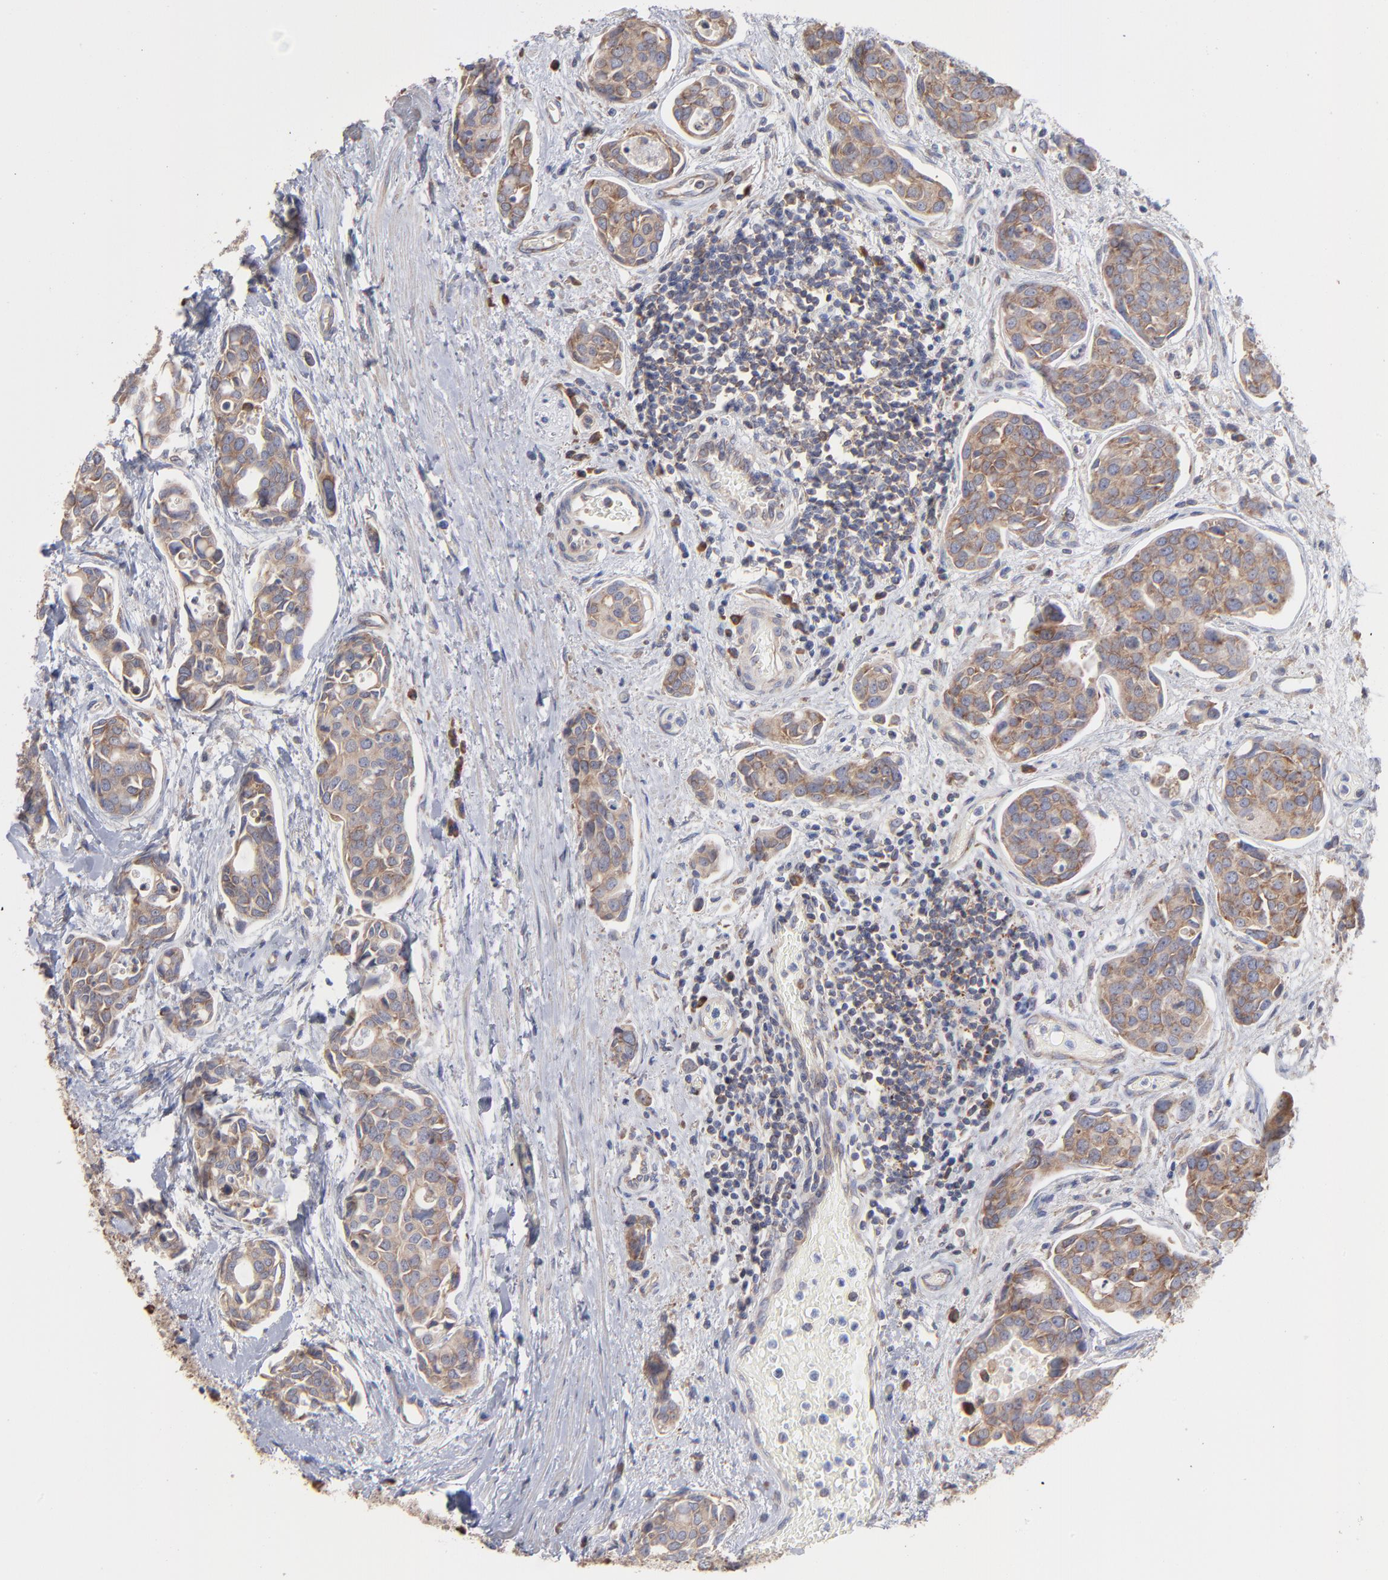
{"staining": {"intensity": "moderate", "quantity": ">75%", "location": "cytoplasmic/membranous"}, "tissue": "urothelial cancer", "cell_type": "Tumor cells", "image_type": "cancer", "snomed": [{"axis": "morphology", "description": "Urothelial carcinoma, High grade"}, {"axis": "topography", "description": "Urinary bladder"}], "caption": "Urothelial cancer stained with a brown dye displays moderate cytoplasmic/membranous positive positivity in approximately >75% of tumor cells.", "gene": "RPL3", "patient": {"sex": "male", "age": 78}}